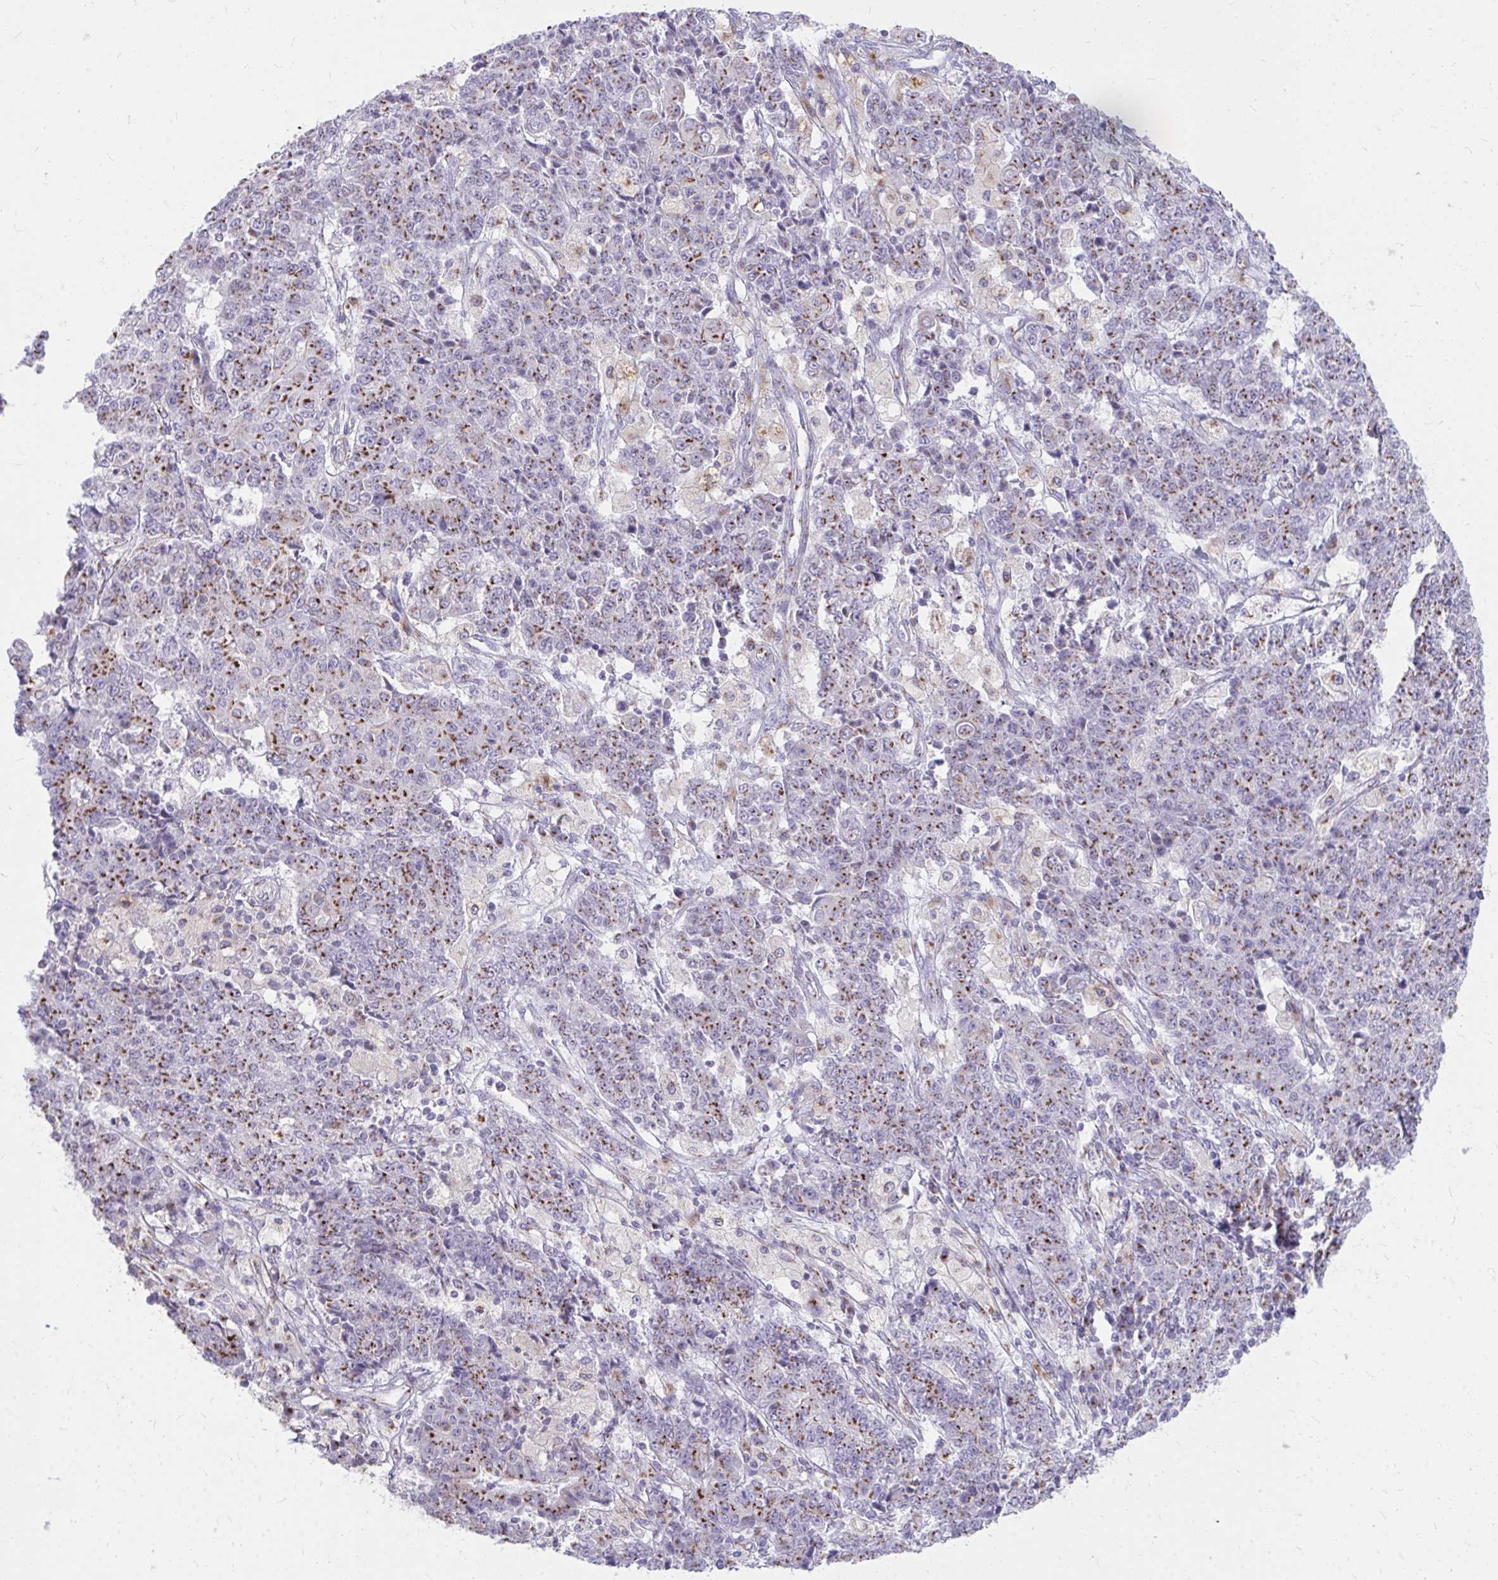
{"staining": {"intensity": "moderate", "quantity": ">75%", "location": "cytoplasmic/membranous"}, "tissue": "ovarian cancer", "cell_type": "Tumor cells", "image_type": "cancer", "snomed": [{"axis": "morphology", "description": "Carcinoma, endometroid"}, {"axis": "topography", "description": "Ovary"}], "caption": "Ovarian endometroid carcinoma stained with IHC exhibits moderate cytoplasmic/membranous staining in approximately >75% of tumor cells.", "gene": "RAB6B", "patient": {"sex": "female", "age": 42}}